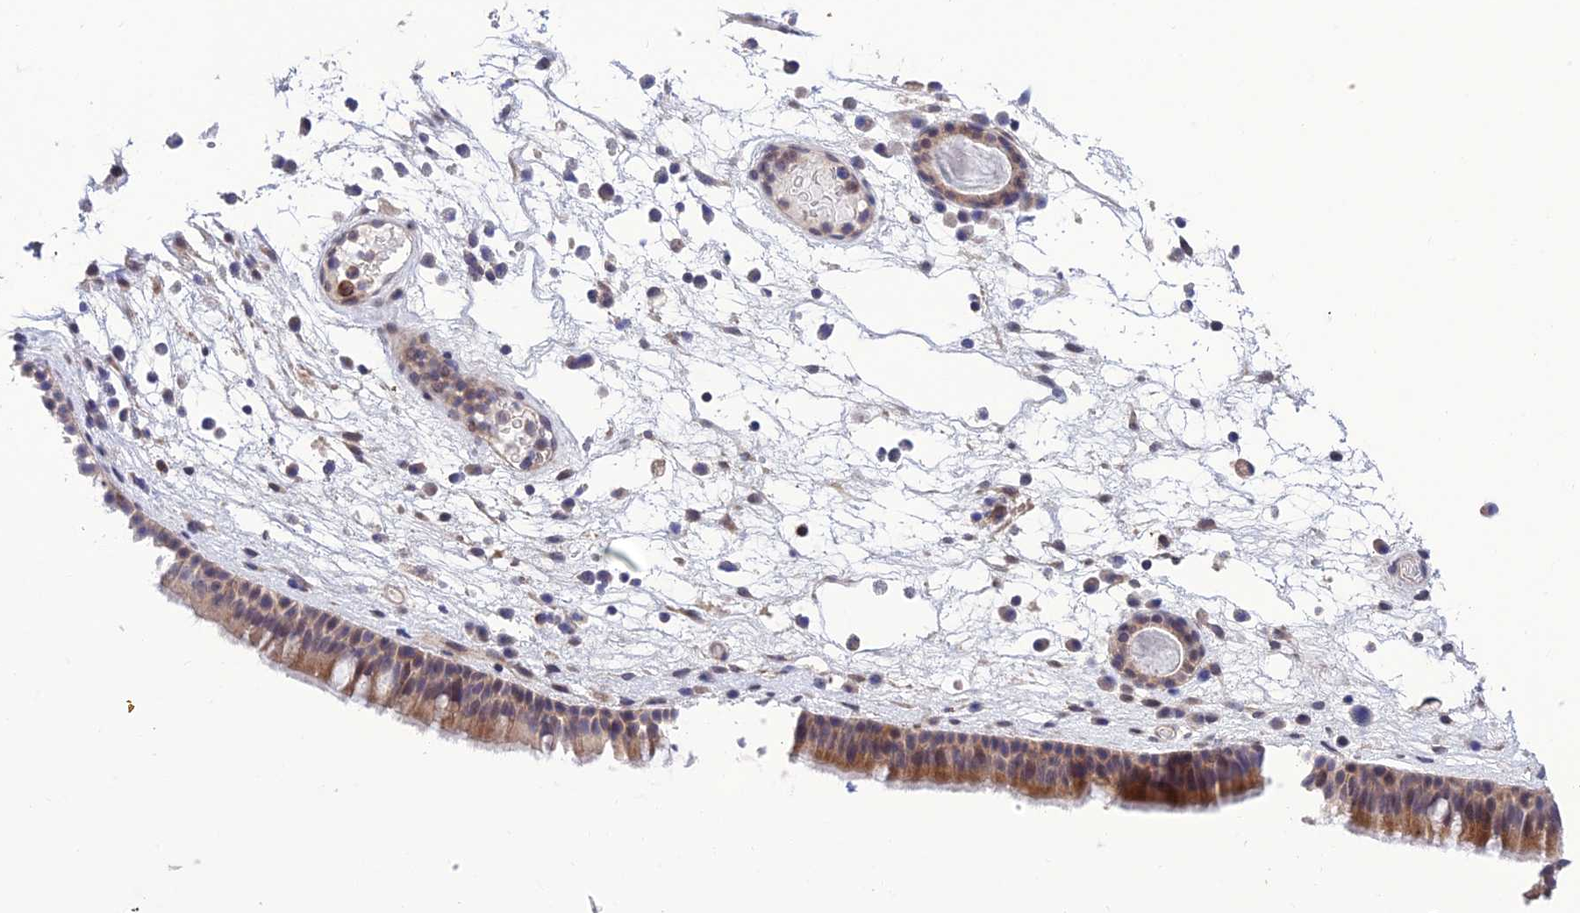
{"staining": {"intensity": "moderate", "quantity": ">75%", "location": "cytoplasmic/membranous"}, "tissue": "nasopharynx", "cell_type": "Respiratory epithelial cells", "image_type": "normal", "snomed": [{"axis": "morphology", "description": "Normal tissue, NOS"}, {"axis": "morphology", "description": "Inflammation, NOS"}, {"axis": "morphology", "description": "Malignant melanoma, Metastatic site"}, {"axis": "topography", "description": "Nasopharynx"}], "caption": "Immunohistochemical staining of unremarkable human nasopharynx demonstrates >75% levels of moderate cytoplasmic/membranous protein expression in about >75% of respiratory epithelial cells.", "gene": "FAM76A", "patient": {"sex": "male", "age": 70}}